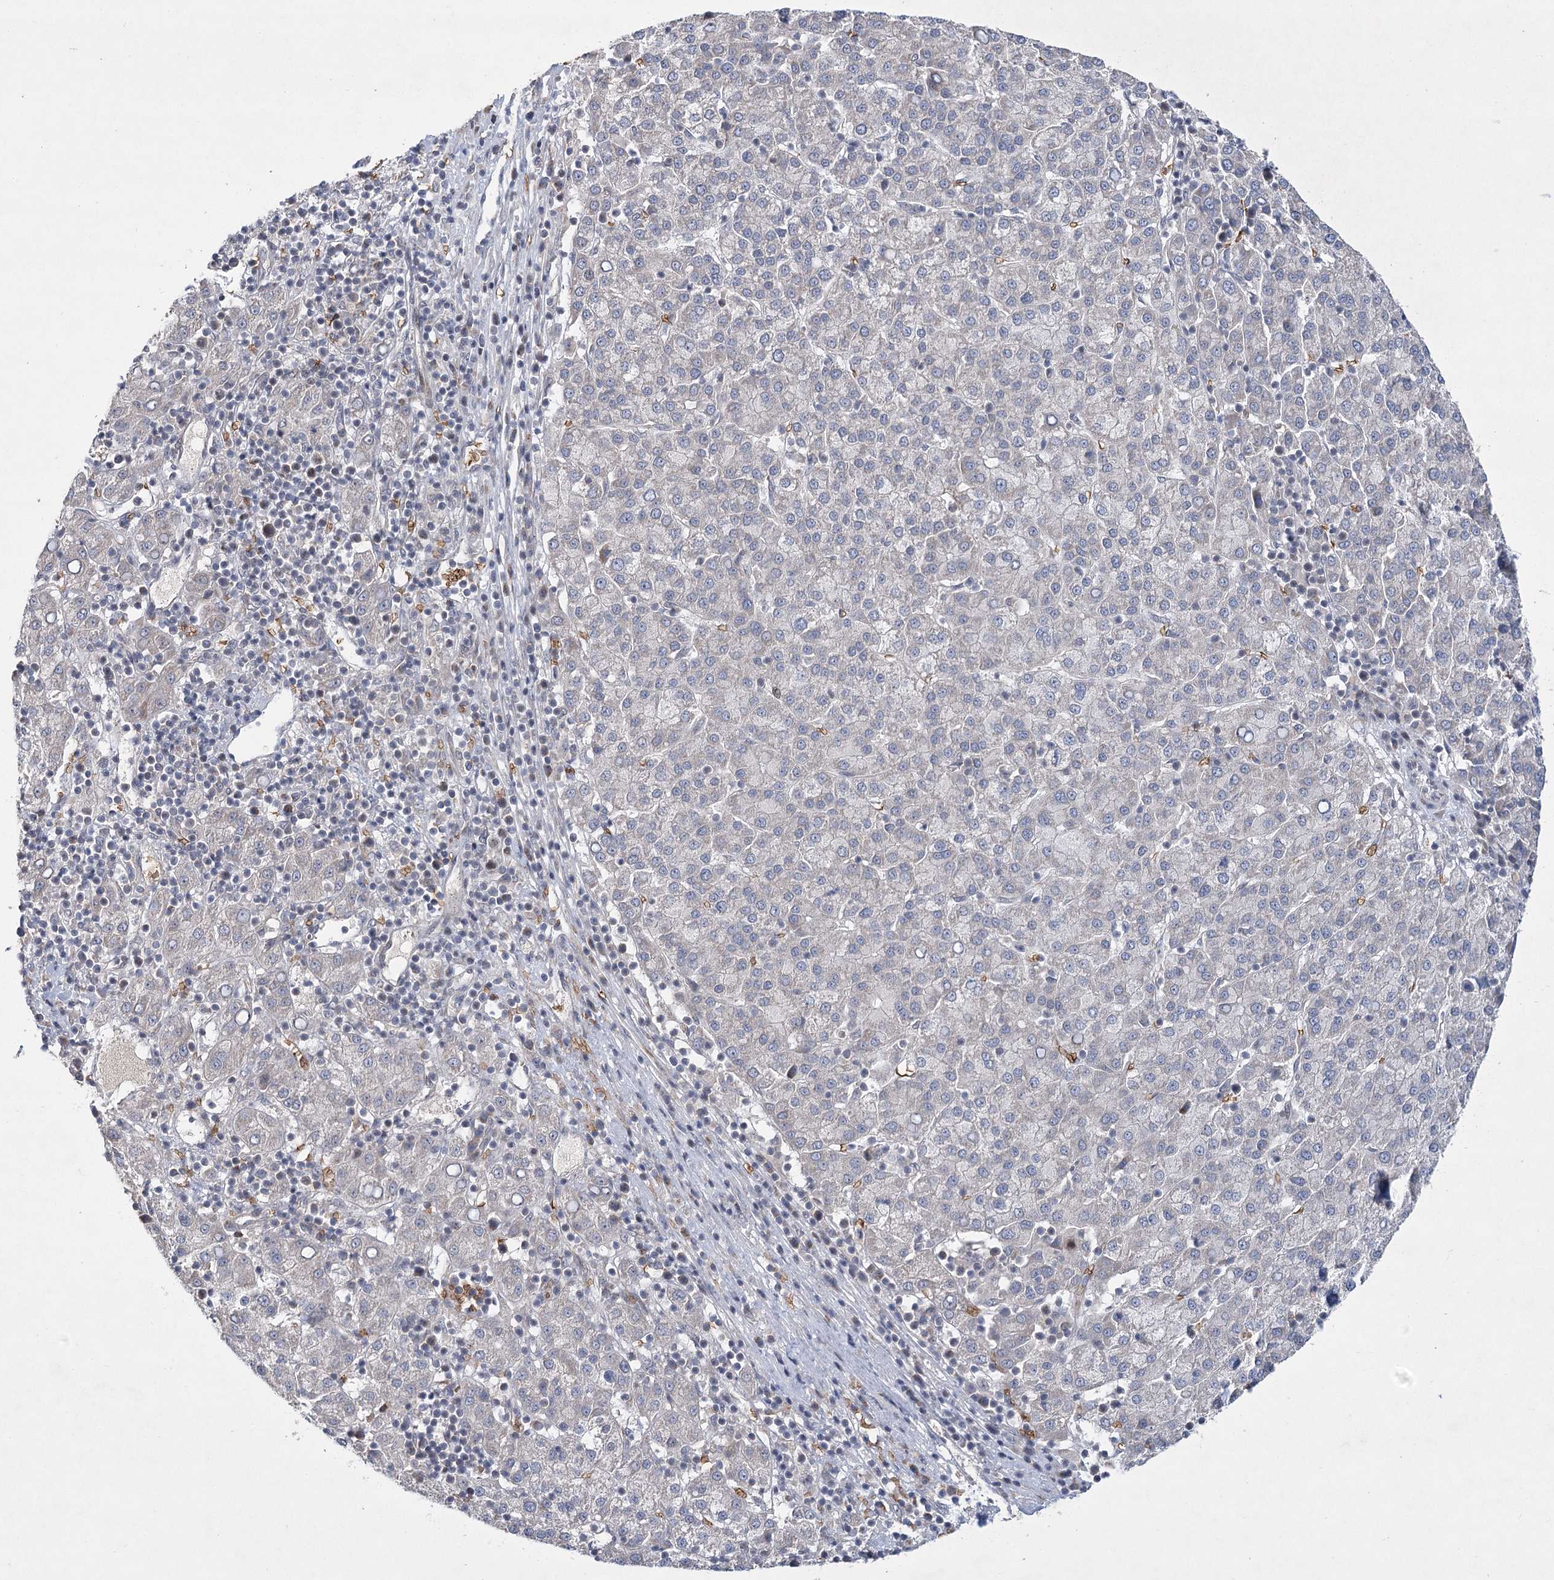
{"staining": {"intensity": "negative", "quantity": "none", "location": "none"}, "tissue": "liver cancer", "cell_type": "Tumor cells", "image_type": "cancer", "snomed": [{"axis": "morphology", "description": "Carcinoma, Hepatocellular, NOS"}, {"axis": "topography", "description": "Liver"}], "caption": "Image shows no protein staining in tumor cells of hepatocellular carcinoma (liver) tissue.", "gene": "NSMCE4A", "patient": {"sex": "female", "age": 58}}